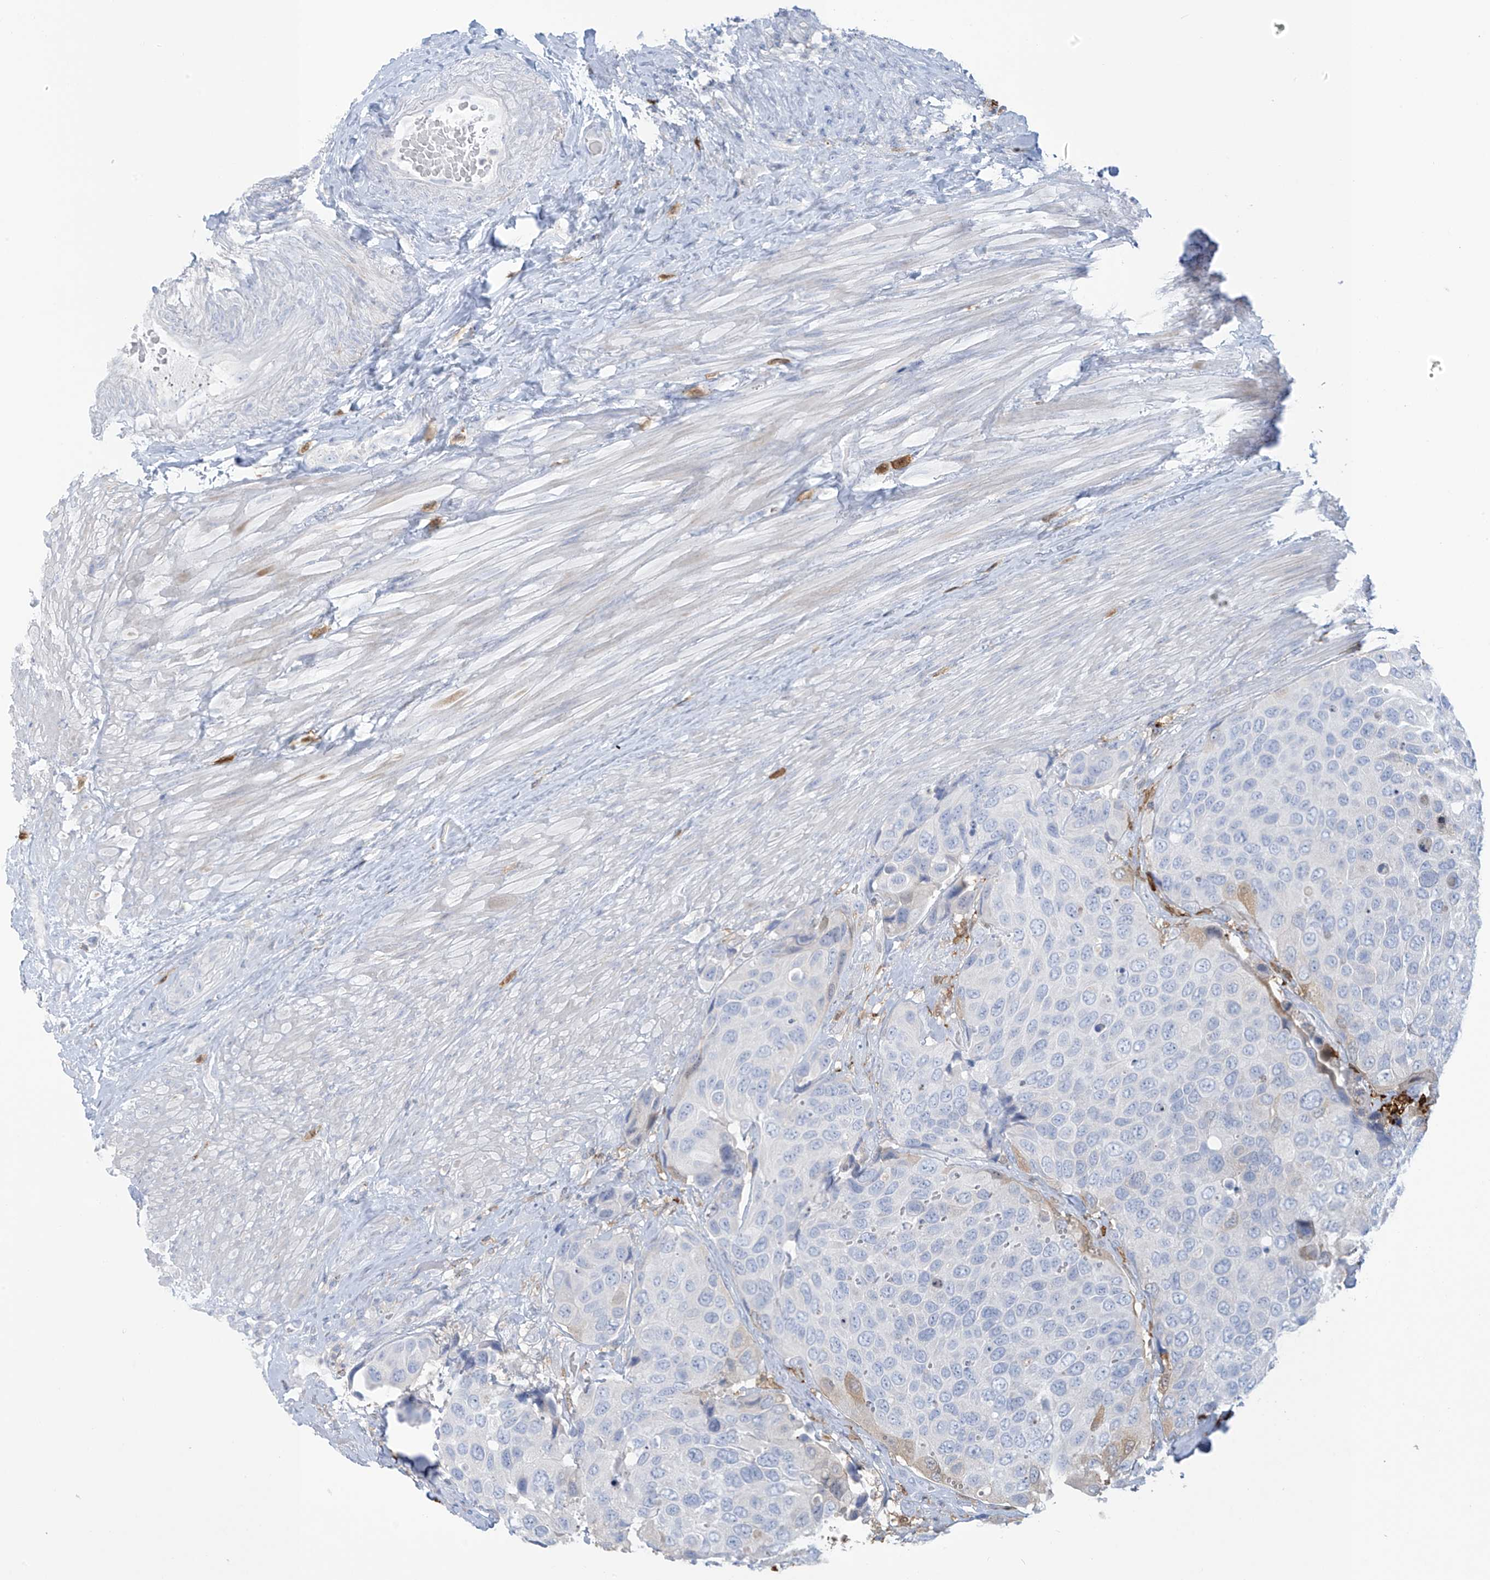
{"staining": {"intensity": "negative", "quantity": "none", "location": "none"}, "tissue": "urothelial cancer", "cell_type": "Tumor cells", "image_type": "cancer", "snomed": [{"axis": "morphology", "description": "Urothelial carcinoma, High grade"}, {"axis": "topography", "description": "Urinary bladder"}], "caption": "Tumor cells are negative for brown protein staining in high-grade urothelial carcinoma.", "gene": "TRMT2B", "patient": {"sex": "male", "age": 74}}